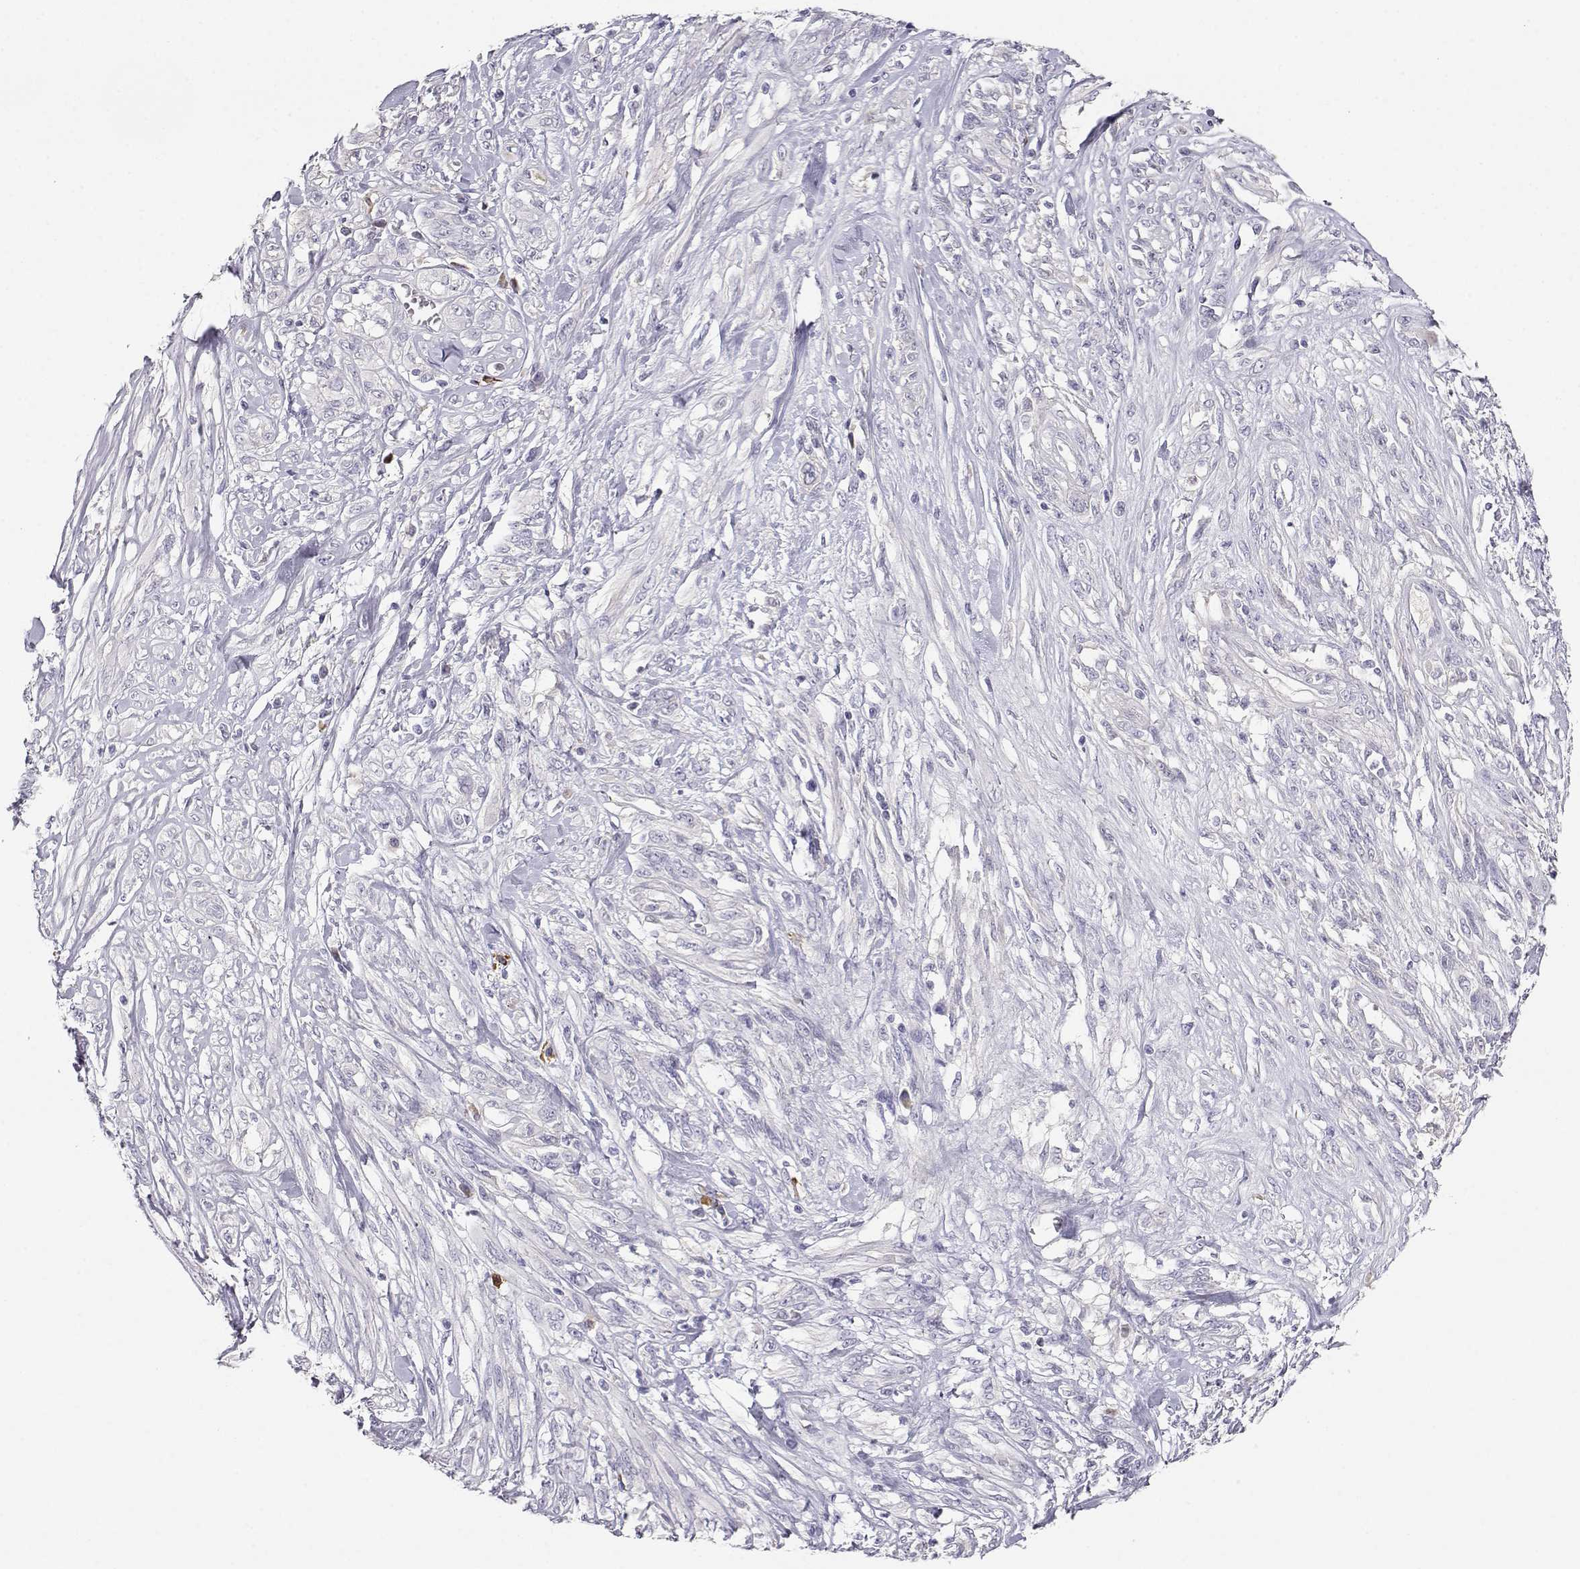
{"staining": {"intensity": "negative", "quantity": "none", "location": "none"}, "tissue": "melanoma", "cell_type": "Tumor cells", "image_type": "cancer", "snomed": [{"axis": "morphology", "description": "Malignant melanoma, NOS"}, {"axis": "topography", "description": "Skin"}], "caption": "Malignant melanoma was stained to show a protein in brown. There is no significant staining in tumor cells.", "gene": "CDHR1", "patient": {"sex": "female", "age": 91}}